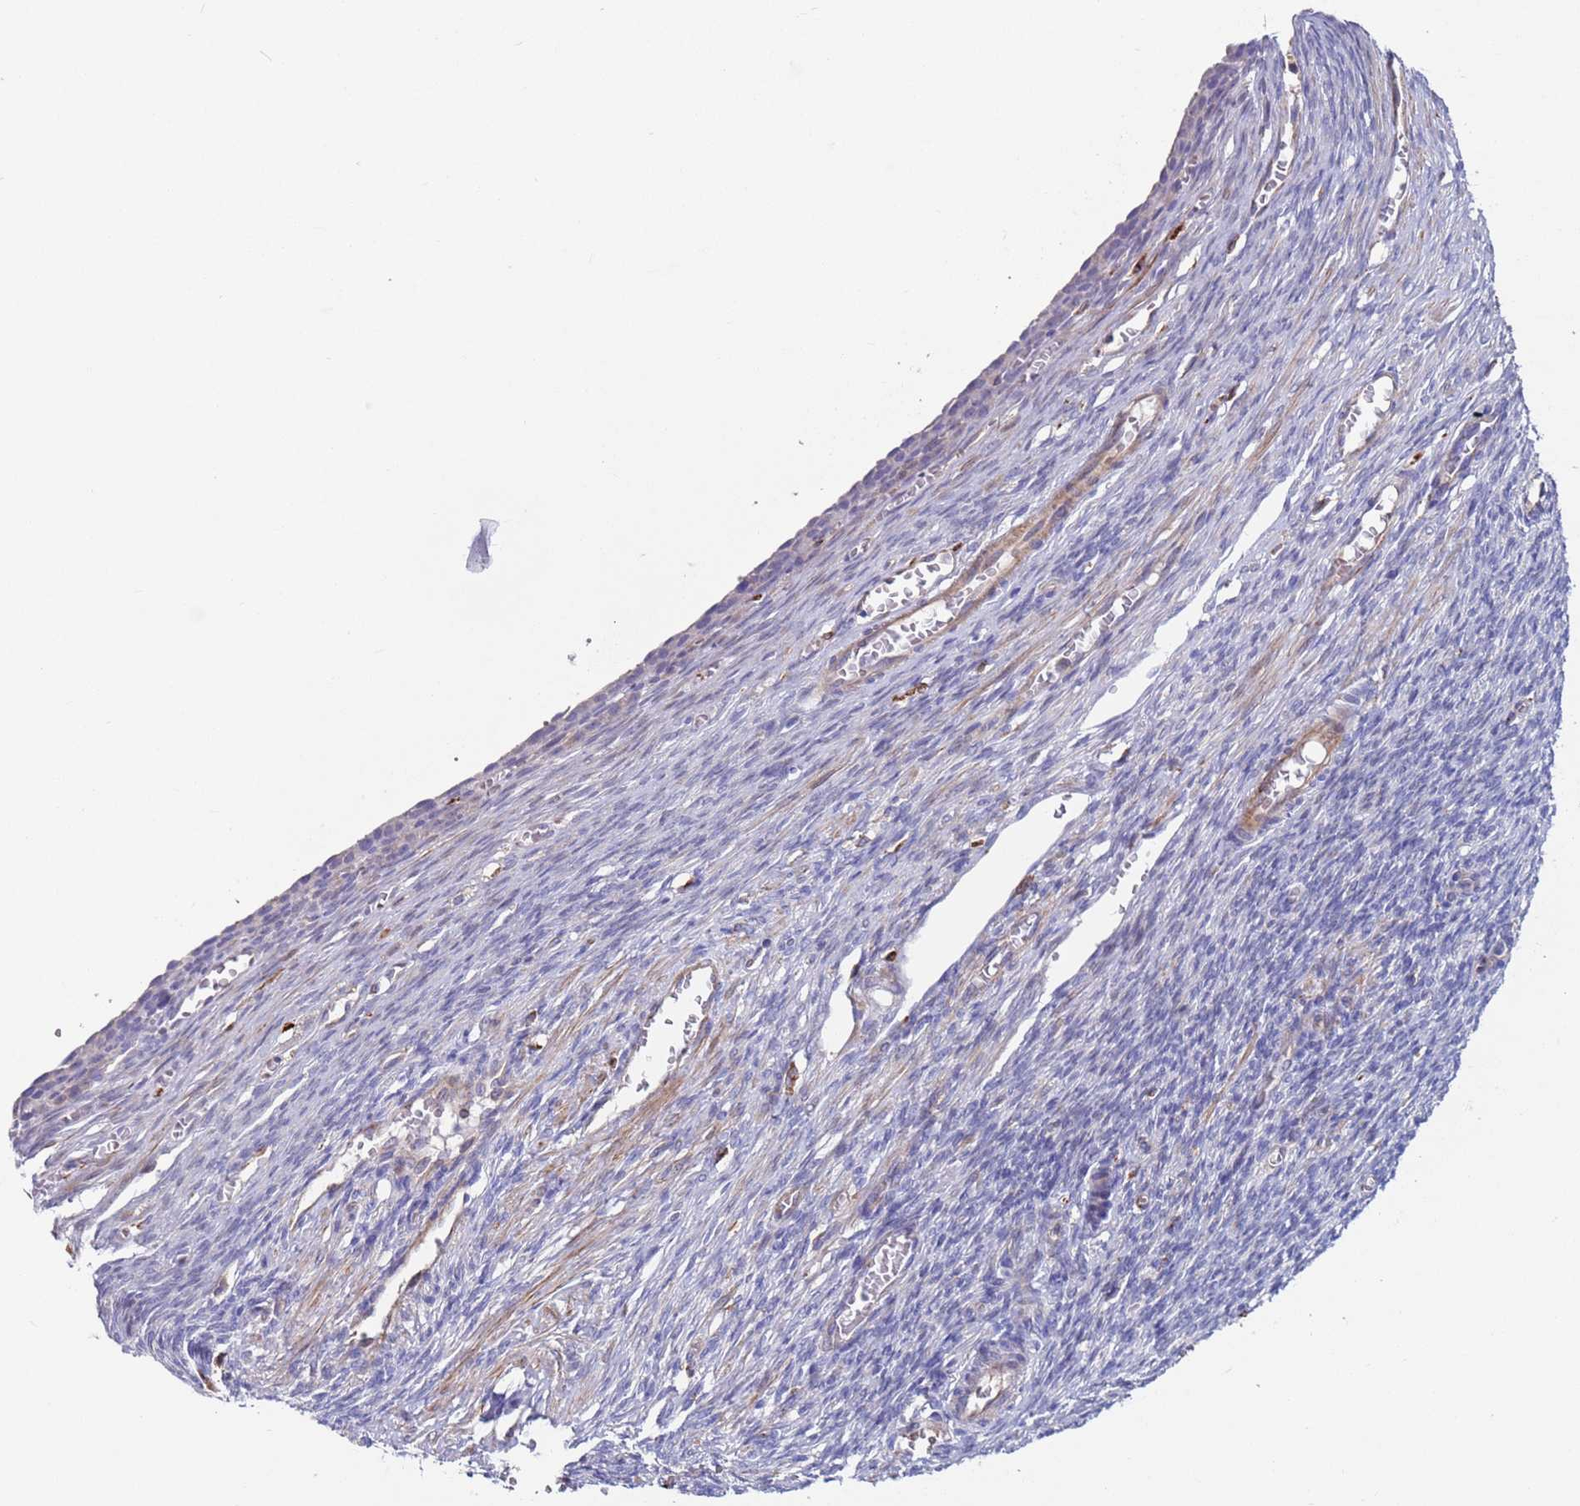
{"staining": {"intensity": "negative", "quantity": "none", "location": "none"}, "tissue": "ovary", "cell_type": "Follicle cells", "image_type": "normal", "snomed": [{"axis": "morphology", "description": "Normal tissue, NOS"}, {"axis": "topography", "description": "Ovary"}], "caption": "Immunohistochemistry photomicrograph of benign ovary stained for a protein (brown), which shows no positivity in follicle cells.", "gene": "GREB1L", "patient": {"sex": "female", "age": 27}}